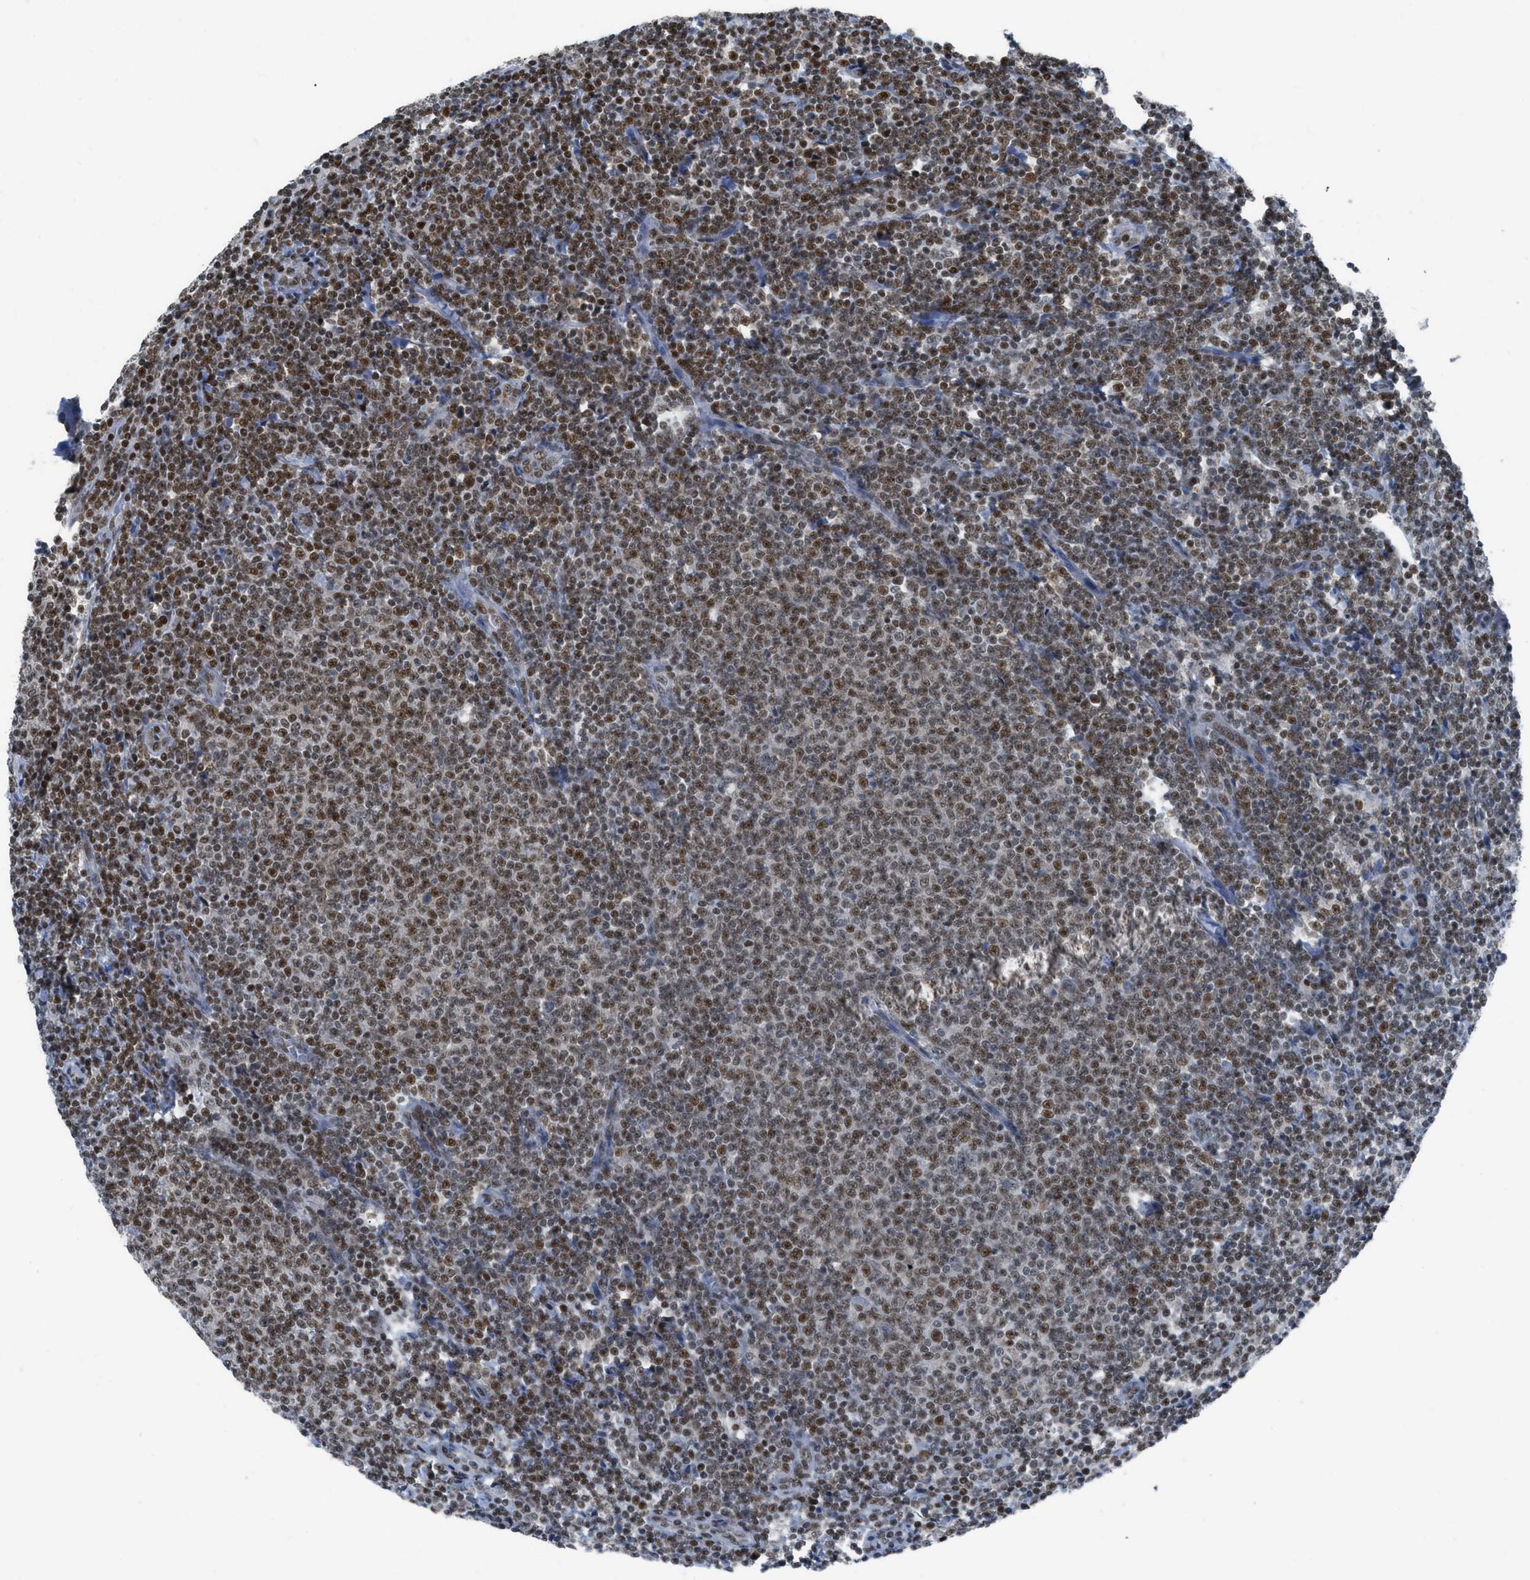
{"staining": {"intensity": "moderate", "quantity": ">75%", "location": "nuclear"}, "tissue": "lymphoma", "cell_type": "Tumor cells", "image_type": "cancer", "snomed": [{"axis": "morphology", "description": "Malignant lymphoma, non-Hodgkin's type, Low grade"}, {"axis": "topography", "description": "Lymph node"}], "caption": "Protein staining of malignant lymphoma, non-Hodgkin's type (low-grade) tissue shows moderate nuclear positivity in about >75% of tumor cells.", "gene": "RAD51B", "patient": {"sex": "male", "age": 66}}